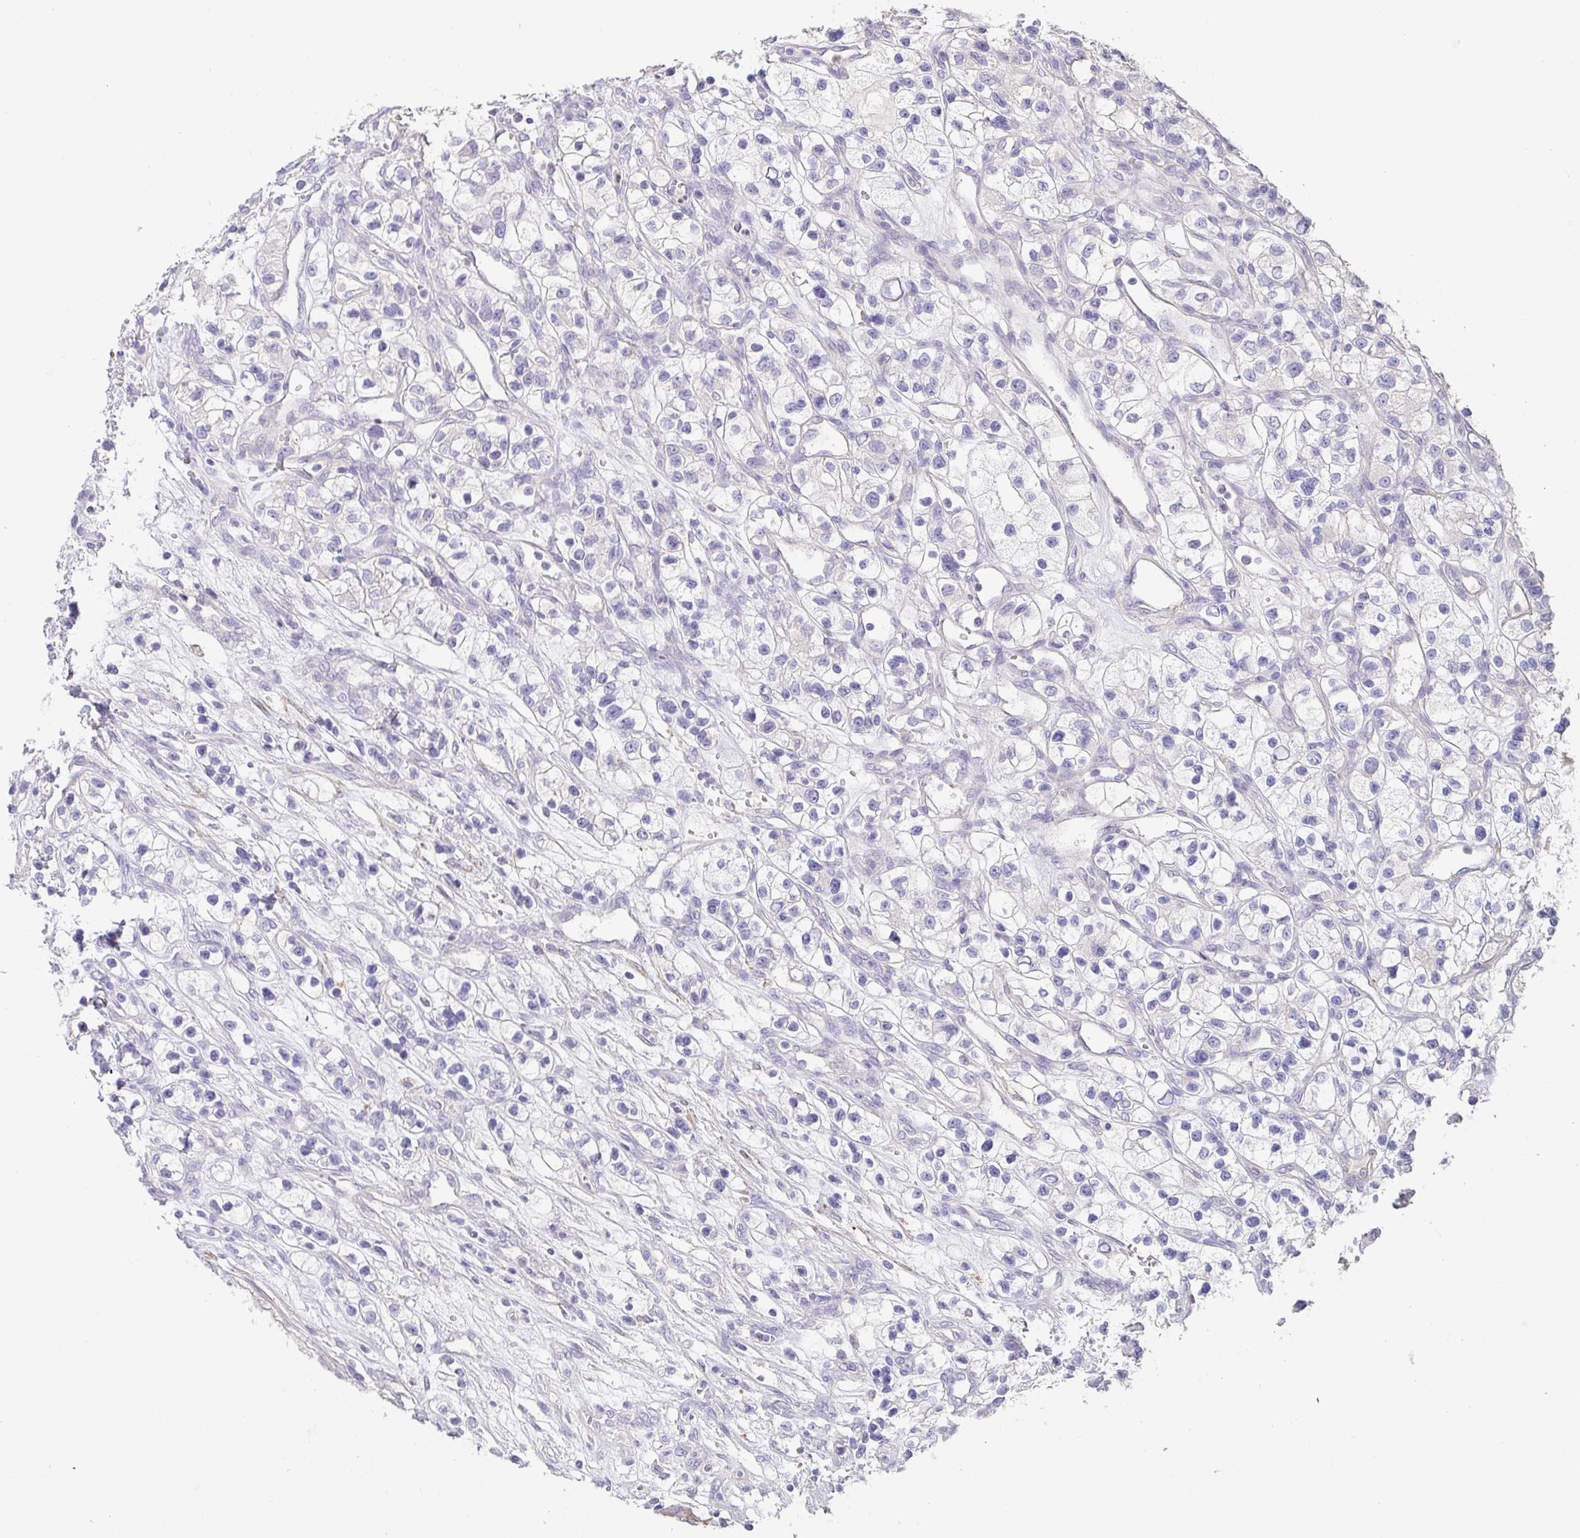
{"staining": {"intensity": "negative", "quantity": "none", "location": "none"}, "tissue": "renal cancer", "cell_type": "Tumor cells", "image_type": "cancer", "snomed": [{"axis": "morphology", "description": "Adenocarcinoma, NOS"}, {"axis": "topography", "description": "Kidney"}], "caption": "There is no significant positivity in tumor cells of renal adenocarcinoma.", "gene": "PYGM", "patient": {"sex": "female", "age": 57}}